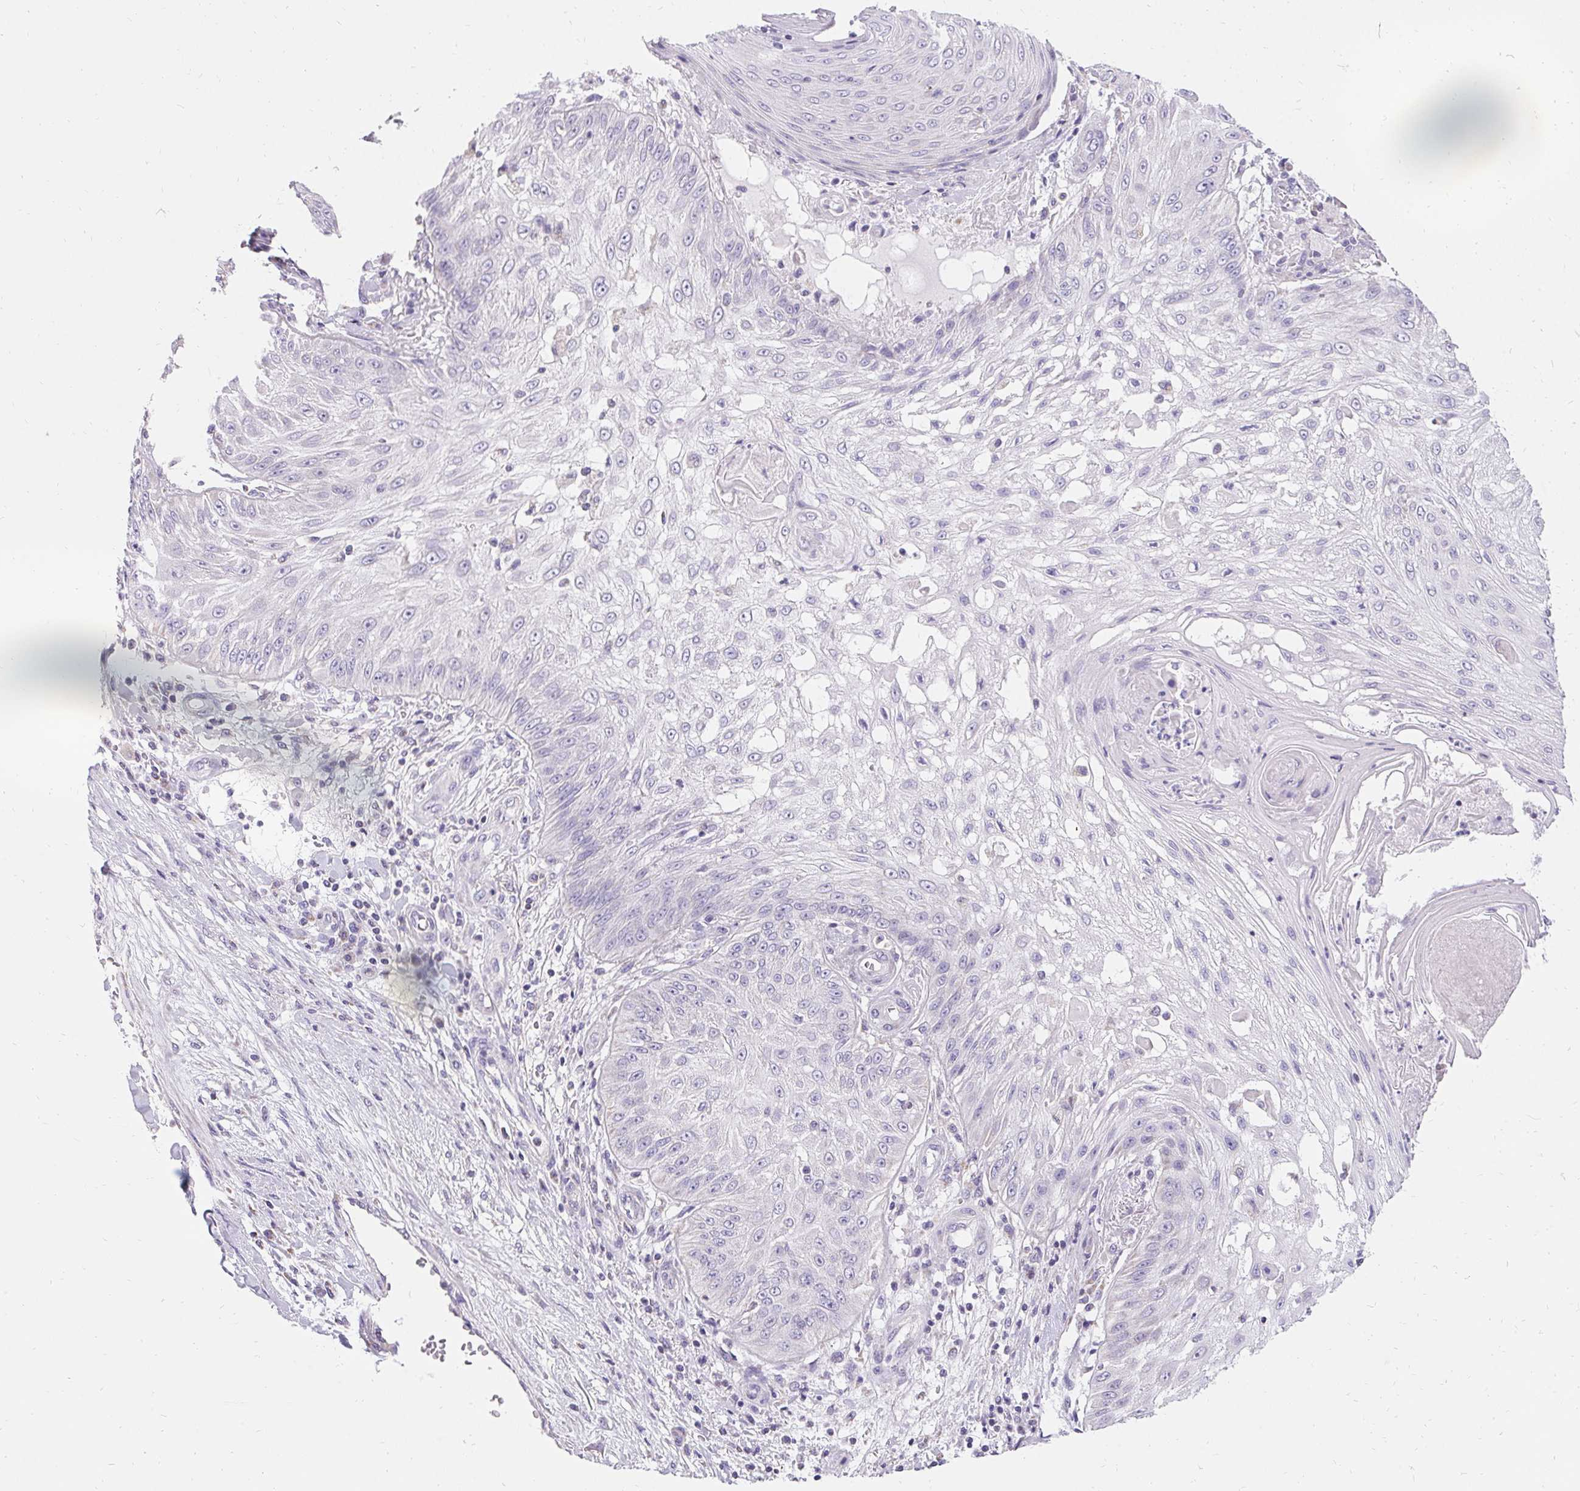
{"staining": {"intensity": "negative", "quantity": "none", "location": "none"}, "tissue": "skin cancer", "cell_type": "Tumor cells", "image_type": "cancer", "snomed": [{"axis": "morphology", "description": "Squamous cell carcinoma, NOS"}, {"axis": "topography", "description": "Skin"}], "caption": "Human skin cancer (squamous cell carcinoma) stained for a protein using IHC exhibits no positivity in tumor cells.", "gene": "ASGR2", "patient": {"sex": "male", "age": 70}}